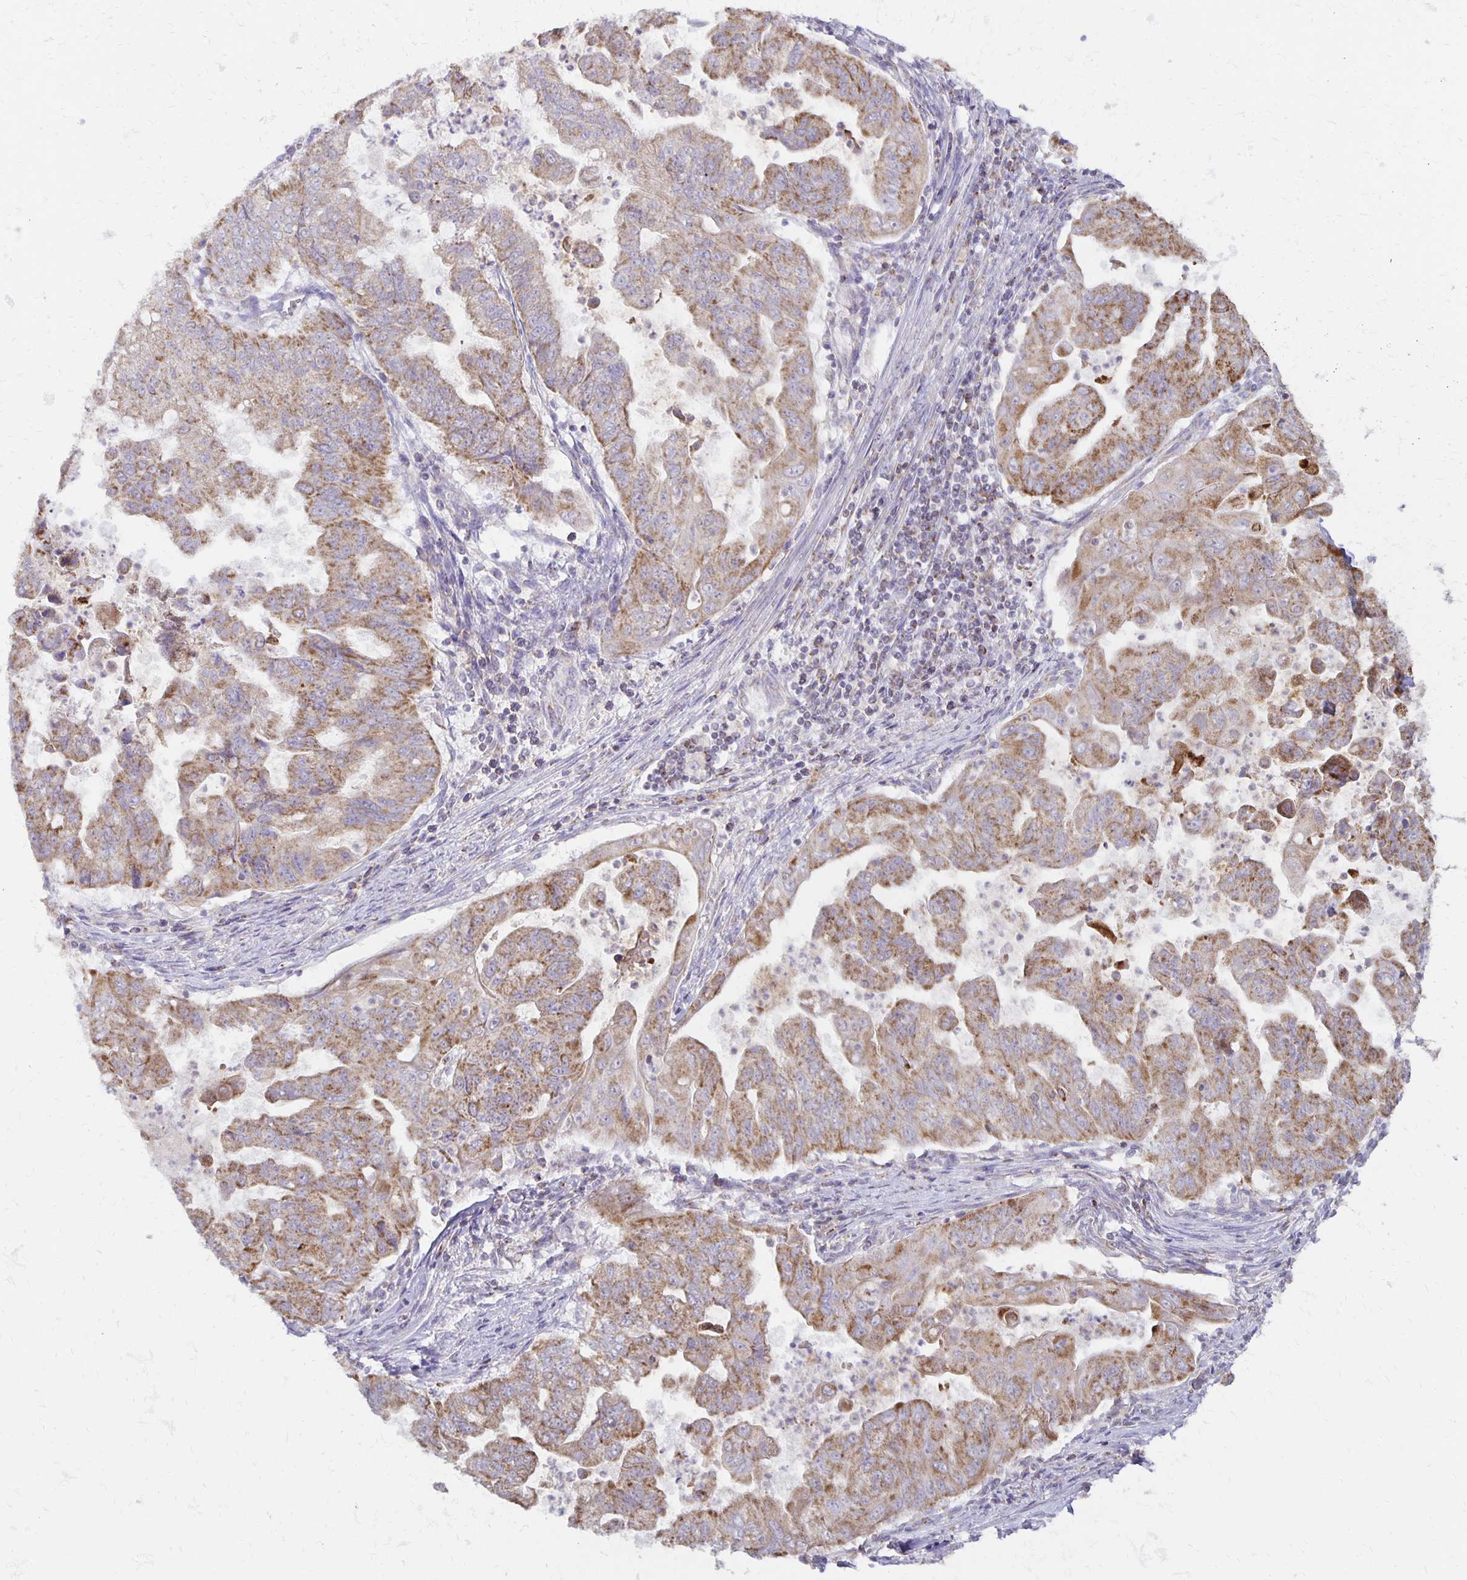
{"staining": {"intensity": "moderate", "quantity": ">75%", "location": "cytoplasmic/membranous"}, "tissue": "stomach cancer", "cell_type": "Tumor cells", "image_type": "cancer", "snomed": [{"axis": "morphology", "description": "Adenocarcinoma, NOS"}, {"axis": "topography", "description": "Stomach, upper"}], "caption": "Immunohistochemistry (IHC) histopathology image of human stomach cancer (adenocarcinoma) stained for a protein (brown), which displays medium levels of moderate cytoplasmic/membranous positivity in approximately >75% of tumor cells.", "gene": "IER3", "patient": {"sex": "male", "age": 80}}